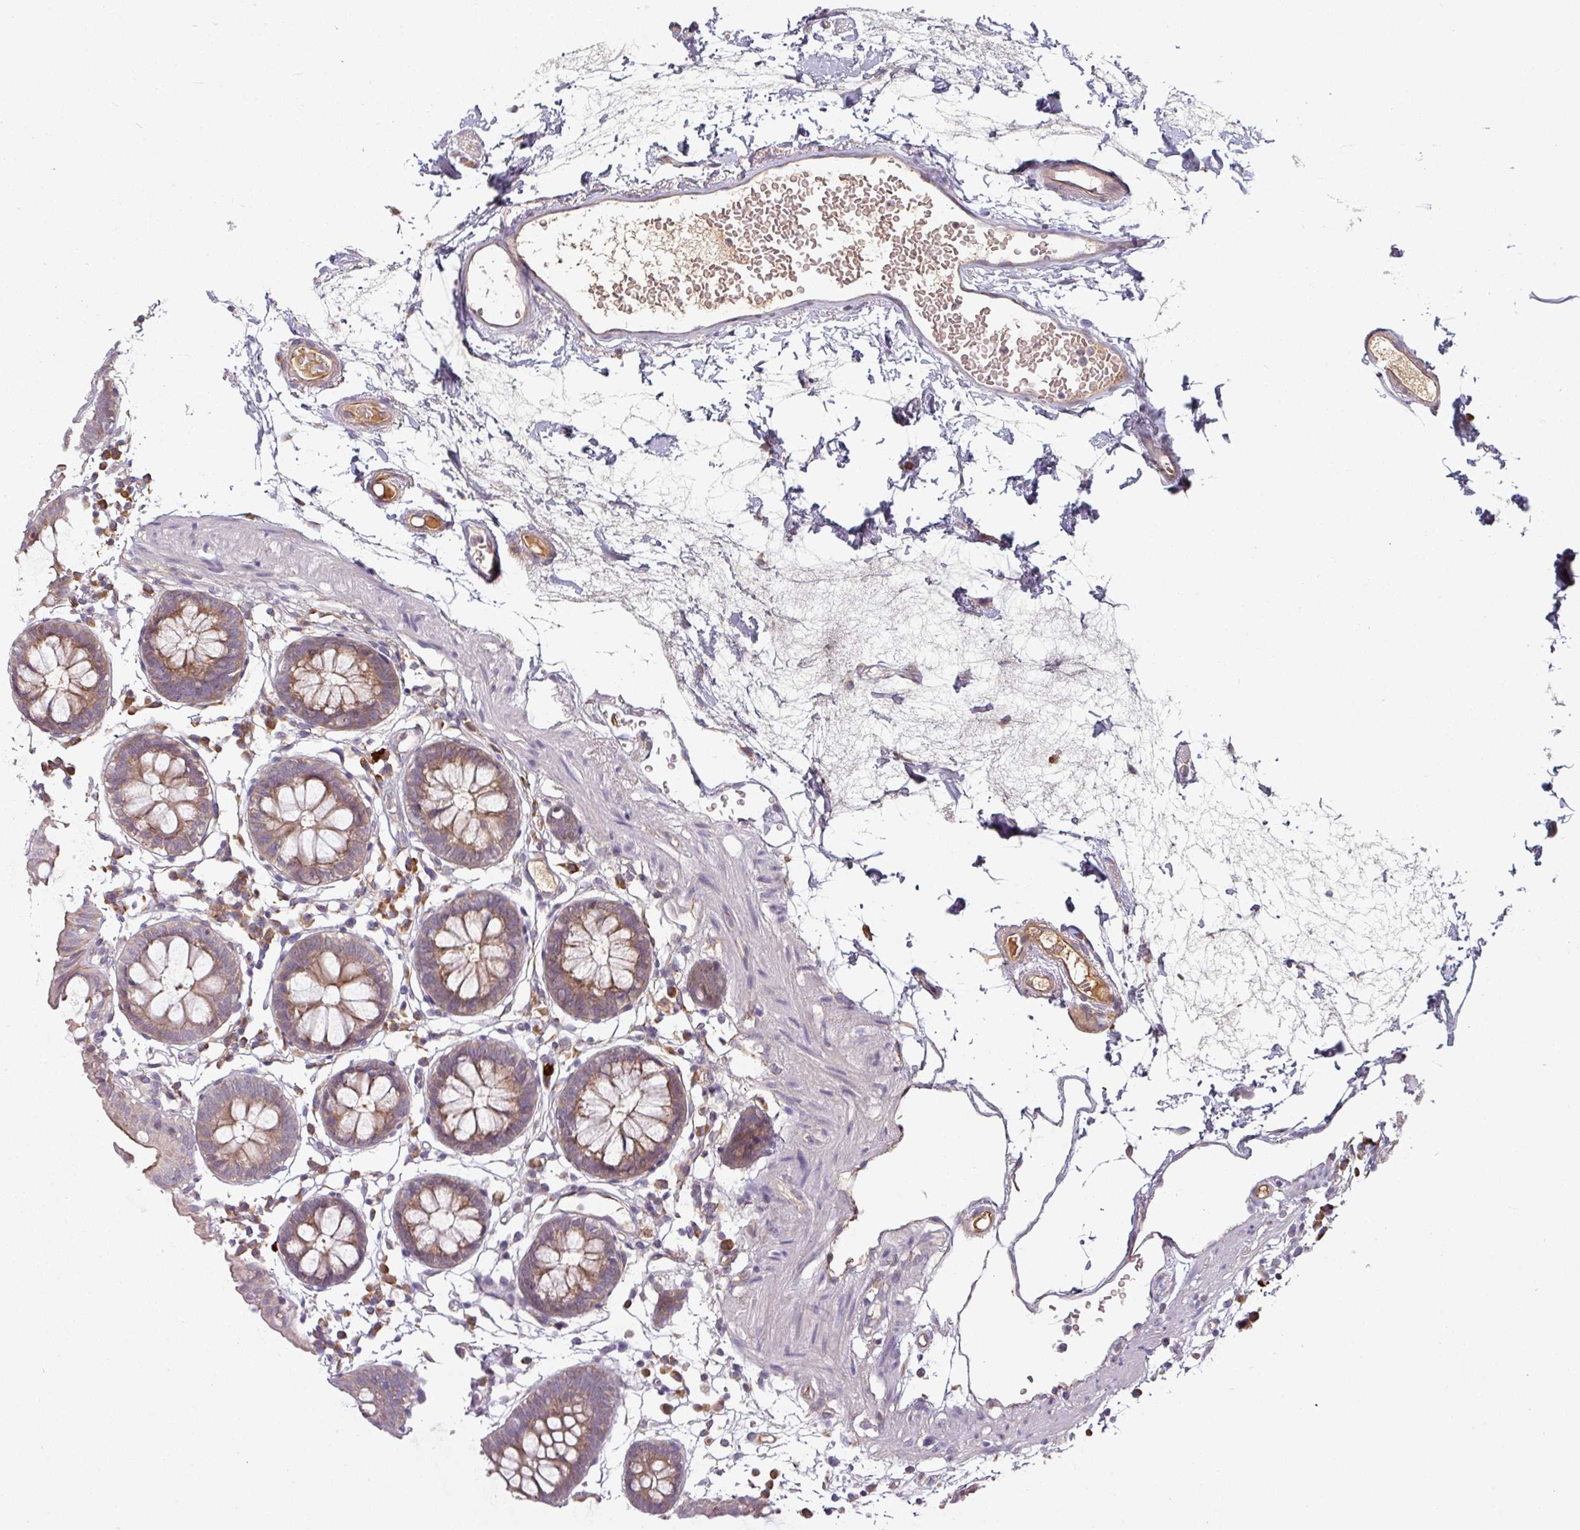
{"staining": {"intensity": "moderate", "quantity": ">75%", "location": "cytoplasmic/membranous"}, "tissue": "colon", "cell_type": "Endothelial cells", "image_type": "normal", "snomed": [{"axis": "morphology", "description": "Normal tissue, NOS"}, {"axis": "topography", "description": "Colon"}], "caption": "The immunohistochemical stain highlights moderate cytoplasmic/membranous expression in endothelial cells of normal colon.", "gene": "CEP78", "patient": {"sex": "female", "age": 84}}